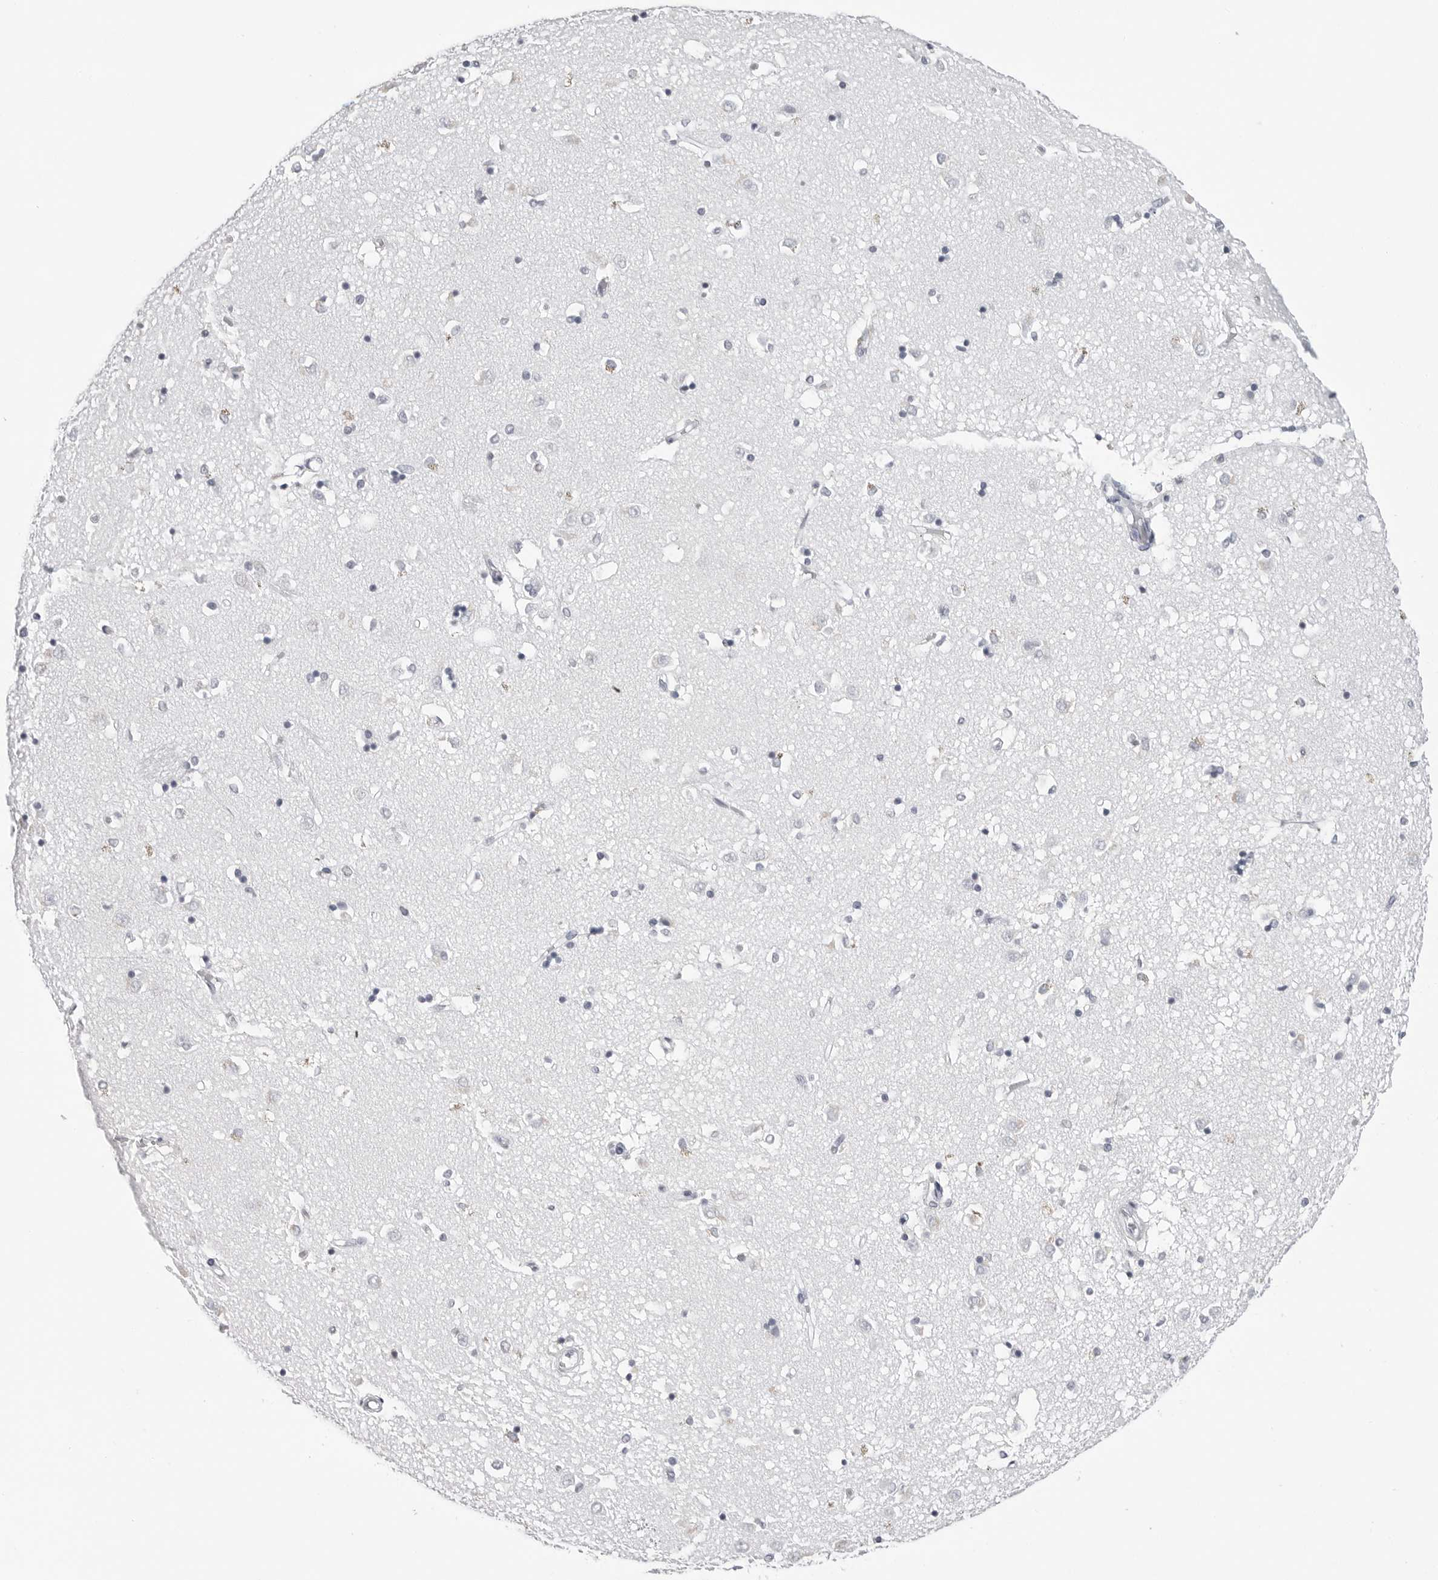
{"staining": {"intensity": "negative", "quantity": "none", "location": "none"}, "tissue": "caudate", "cell_type": "Glial cells", "image_type": "normal", "snomed": [{"axis": "morphology", "description": "Normal tissue, NOS"}, {"axis": "topography", "description": "Lateral ventricle wall"}], "caption": "Immunohistochemistry photomicrograph of normal caudate stained for a protein (brown), which exhibits no positivity in glial cells.", "gene": "PGA3", "patient": {"sex": "male", "age": 45}}